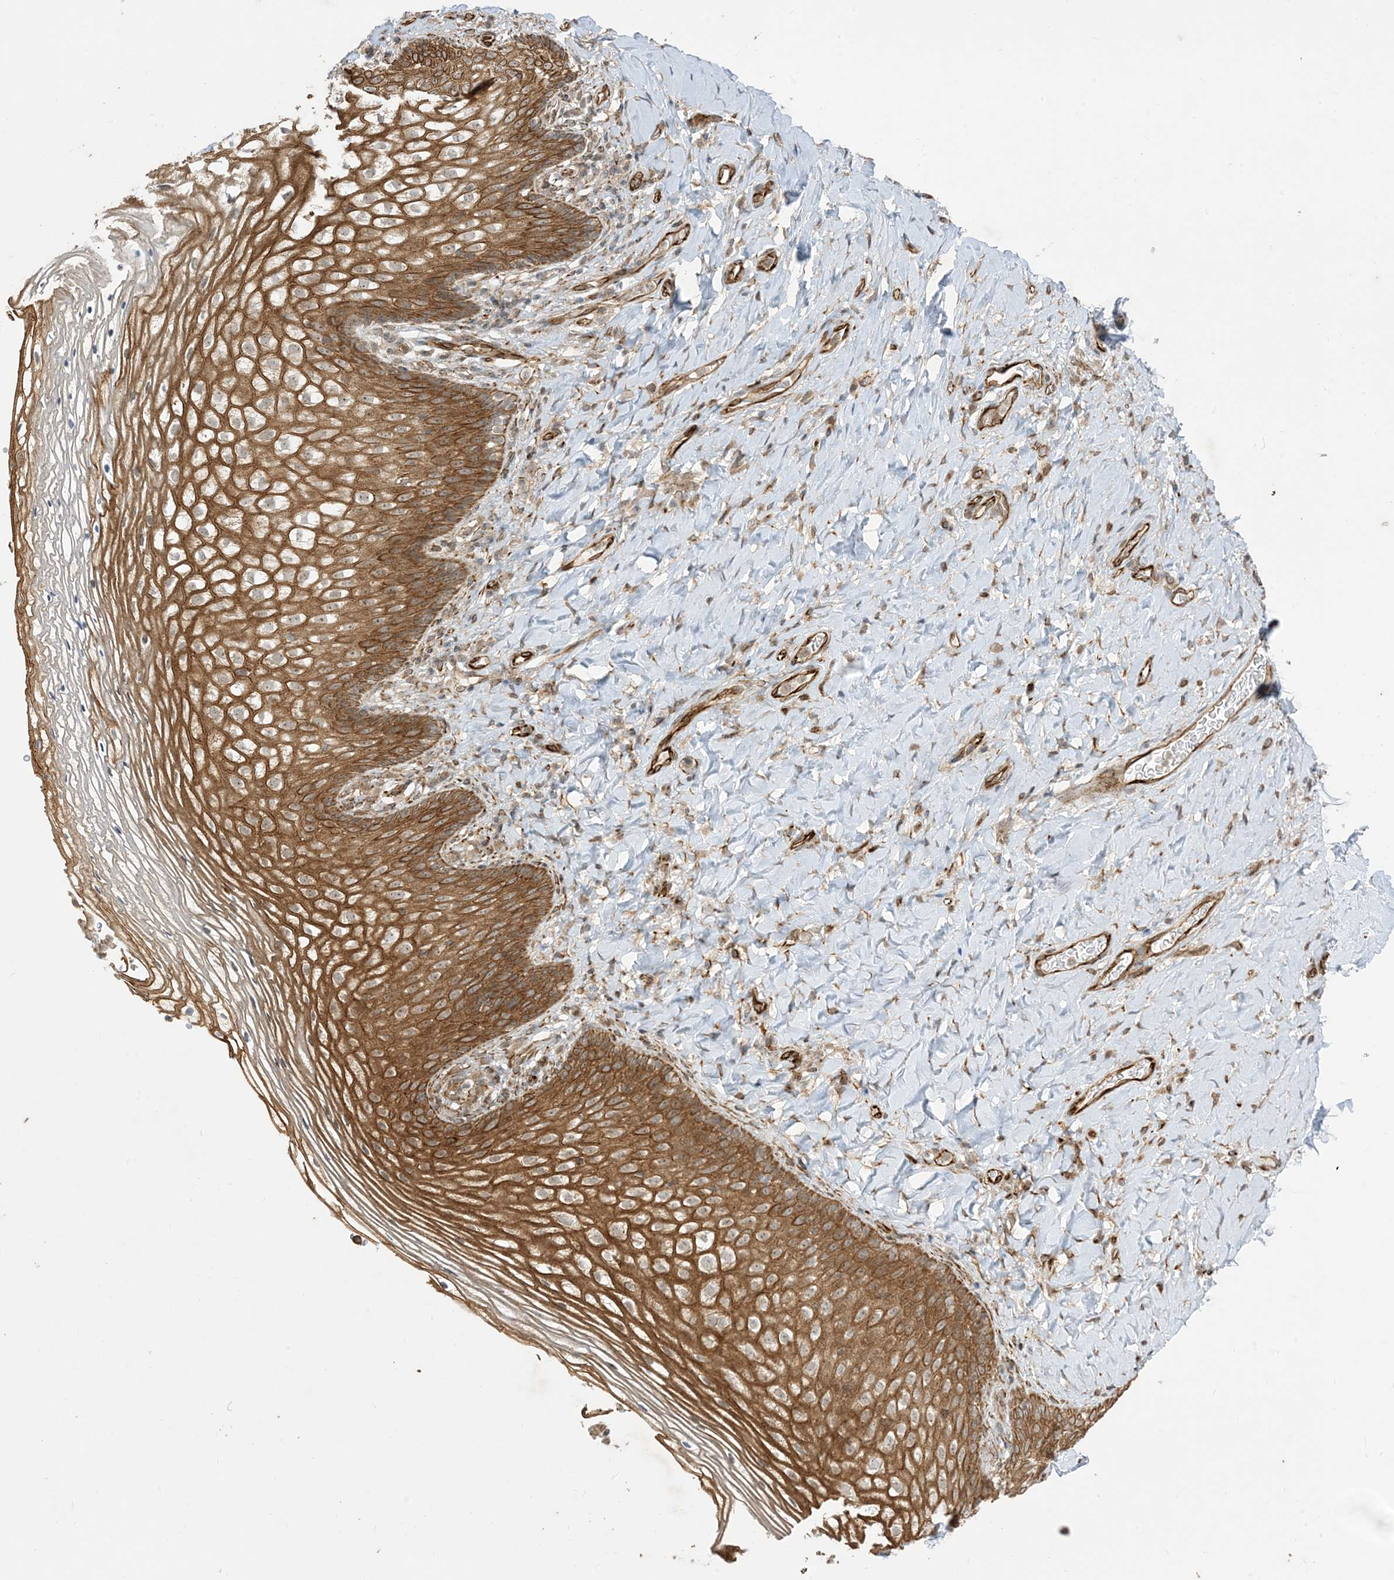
{"staining": {"intensity": "strong", "quantity": ">75%", "location": "cytoplasmic/membranous"}, "tissue": "vagina", "cell_type": "Squamous epithelial cells", "image_type": "normal", "snomed": [{"axis": "morphology", "description": "Normal tissue, NOS"}, {"axis": "topography", "description": "Vagina"}], "caption": "Normal vagina reveals strong cytoplasmic/membranous expression in about >75% of squamous epithelial cells, visualized by immunohistochemistry.", "gene": "SOGA3", "patient": {"sex": "female", "age": 60}}